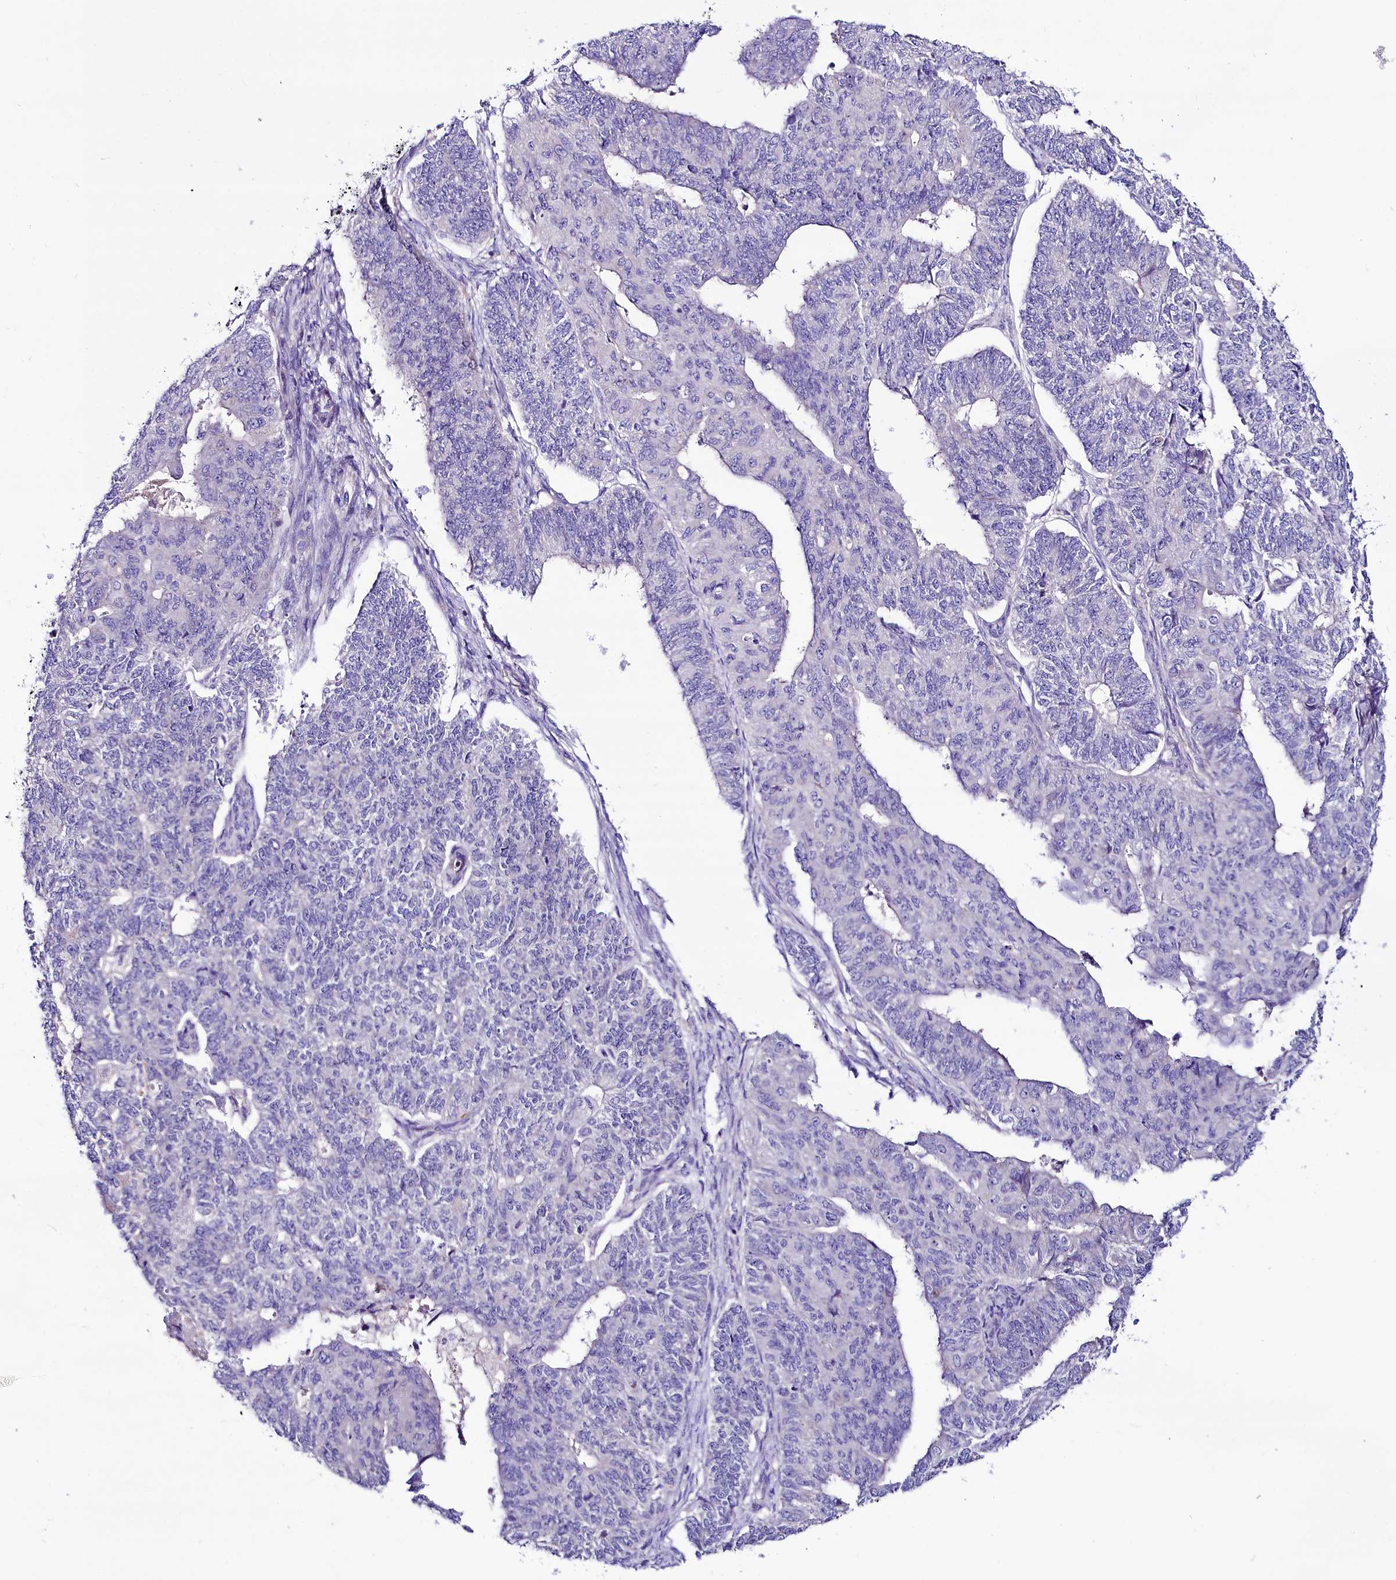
{"staining": {"intensity": "negative", "quantity": "none", "location": "none"}, "tissue": "endometrial cancer", "cell_type": "Tumor cells", "image_type": "cancer", "snomed": [{"axis": "morphology", "description": "Adenocarcinoma, NOS"}, {"axis": "topography", "description": "Endometrium"}], "caption": "Immunohistochemical staining of human adenocarcinoma (endometrial) shows no significant staining in tumor cells. The staining was performed using DAB to visualize the protein expression in brown, while the nuclei were stained in blue with hematoxylin (Magnification: 20x).", "gene": "ABHD5", "patient": {"sex": "female", "age": 32}}